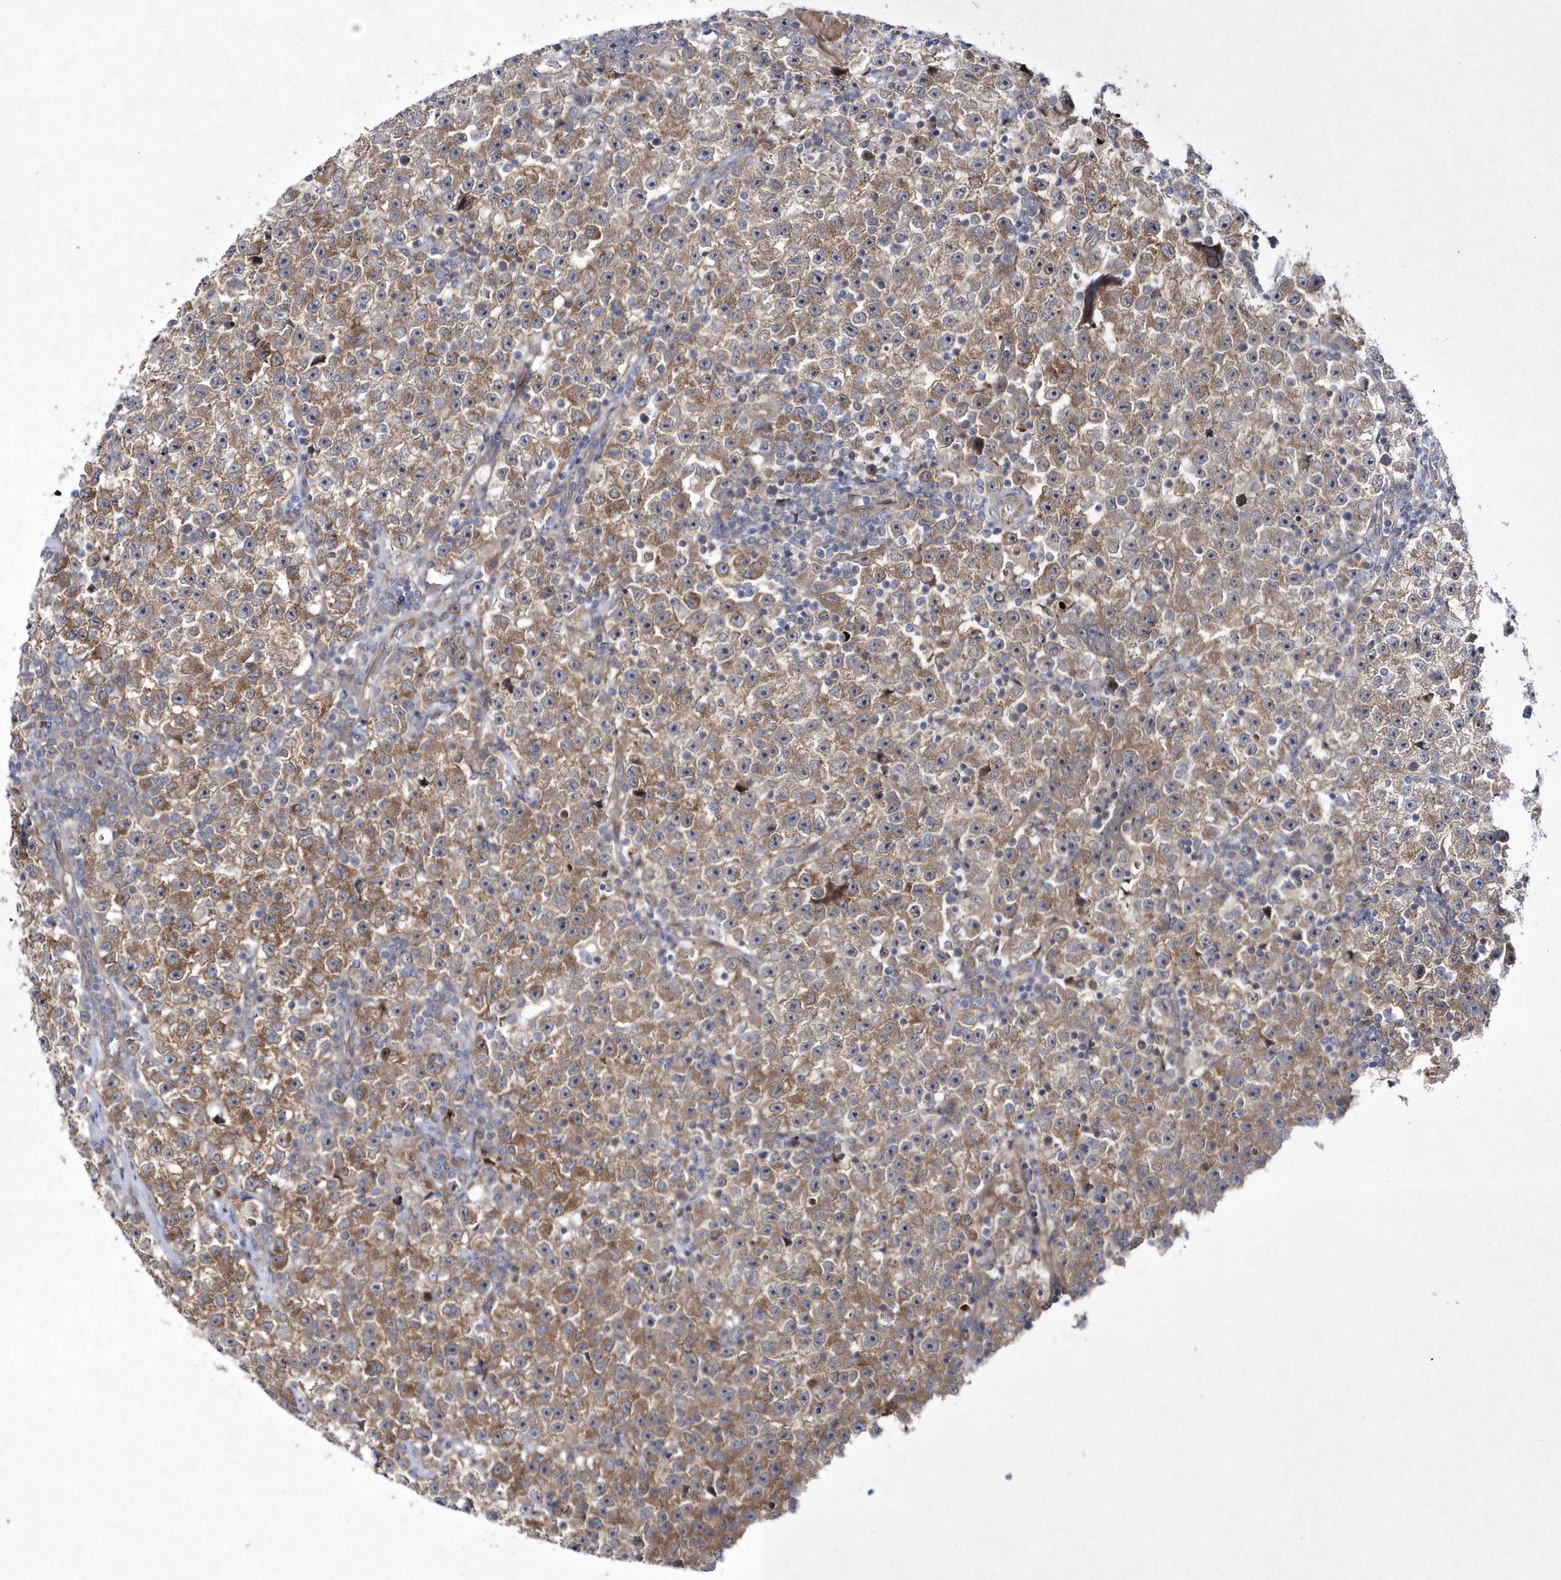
{"staining": {"intensity": "moderate", "quantity": ">75%", "location": "cytoplasmic/membranous"}, "tissue": "testis cancer", "cell_type": "Tumor cells", "image_type": "cancer", "snomed": [{"axis": "morphology", "description": "Seminoma, NOS"}, {"axis": "topography", "description": "Testis"}], "caption": "This is a photomicrograph of immunohistochemistry staining of testis cancer, which shows moderate expression in the cytoplasmic/membranous of tumor cells.", "gene": "DSPP", "patient": {"sex": "male", "age": 22}}